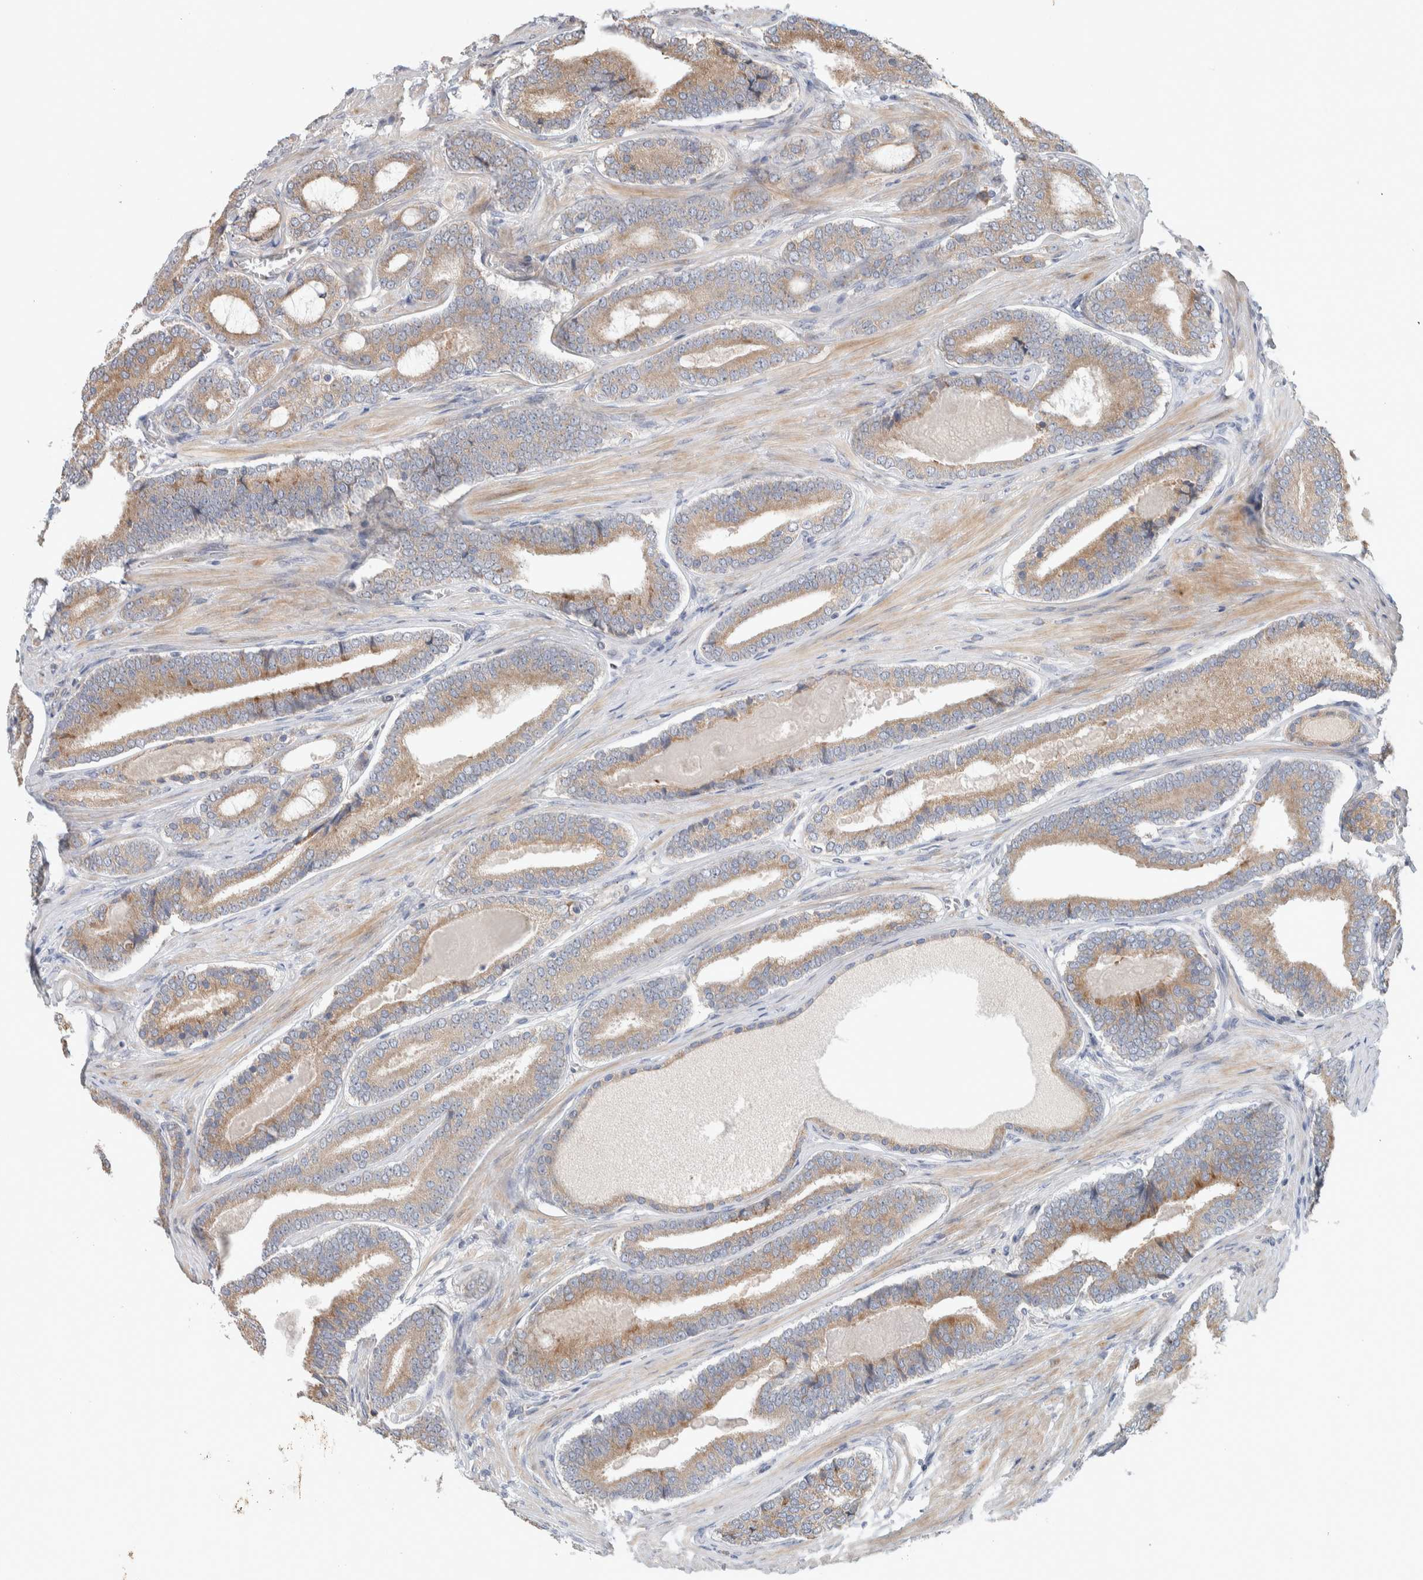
{"staining": {"intensity": "moderate", "quantity": ">75%", "location": "cytoplasmic/membranous"}, "tissue": "prostate cancer", "cell_type": "Tumor cells", "image_type": "cancer", "snomed": [{"axis": "morphology", "description": "Adenocarcinoma, High grade"}, {"axis": "topography", "description": "Prostate"}], "caption": "Immunohistochemistry (IHC) (DAB) staining of prostate cancer displays moderate cytoplasmic/membranous protein positivity in about >75% of tumor cells.", "gene": "ADCY8", "patient": {"sex": "male", "age": 60}}